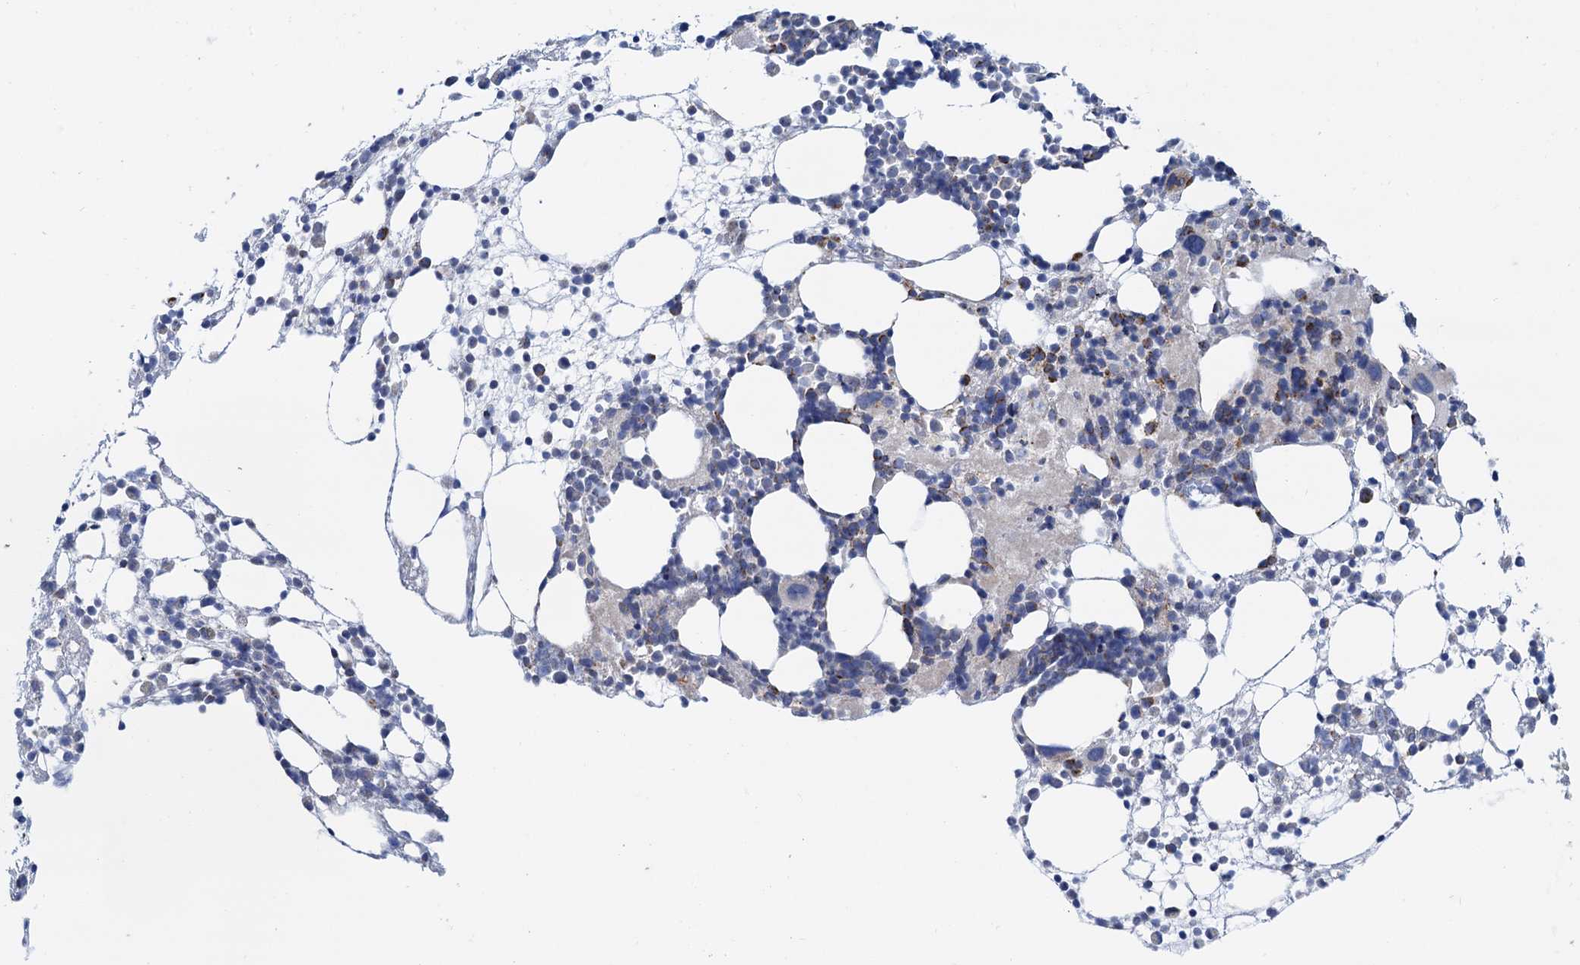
{"staining": {"intensity": "moderate", "quantity": "<25%", "location": "cytoplasmic/membranous"}, "tissue": "bone marrow", "cell_type": "Hematopoietic cells", "image_type": "normal", "snomed": [{"axis": "morphology", "description": "Normal tissue, NOS"}, {"axis": "topography", "description": "Bone marrow"}], "caption": "Immunohistochemistry (IHC) photomicrograph of normal human bone marrow stained for a protein (brown), which reveals low levels of moderate cytoplasmic/membranous expression in approximately <25% of hematopoietic cells.", "gene": "C2CD3", "patient": {"sex": "female", "age": 57}}